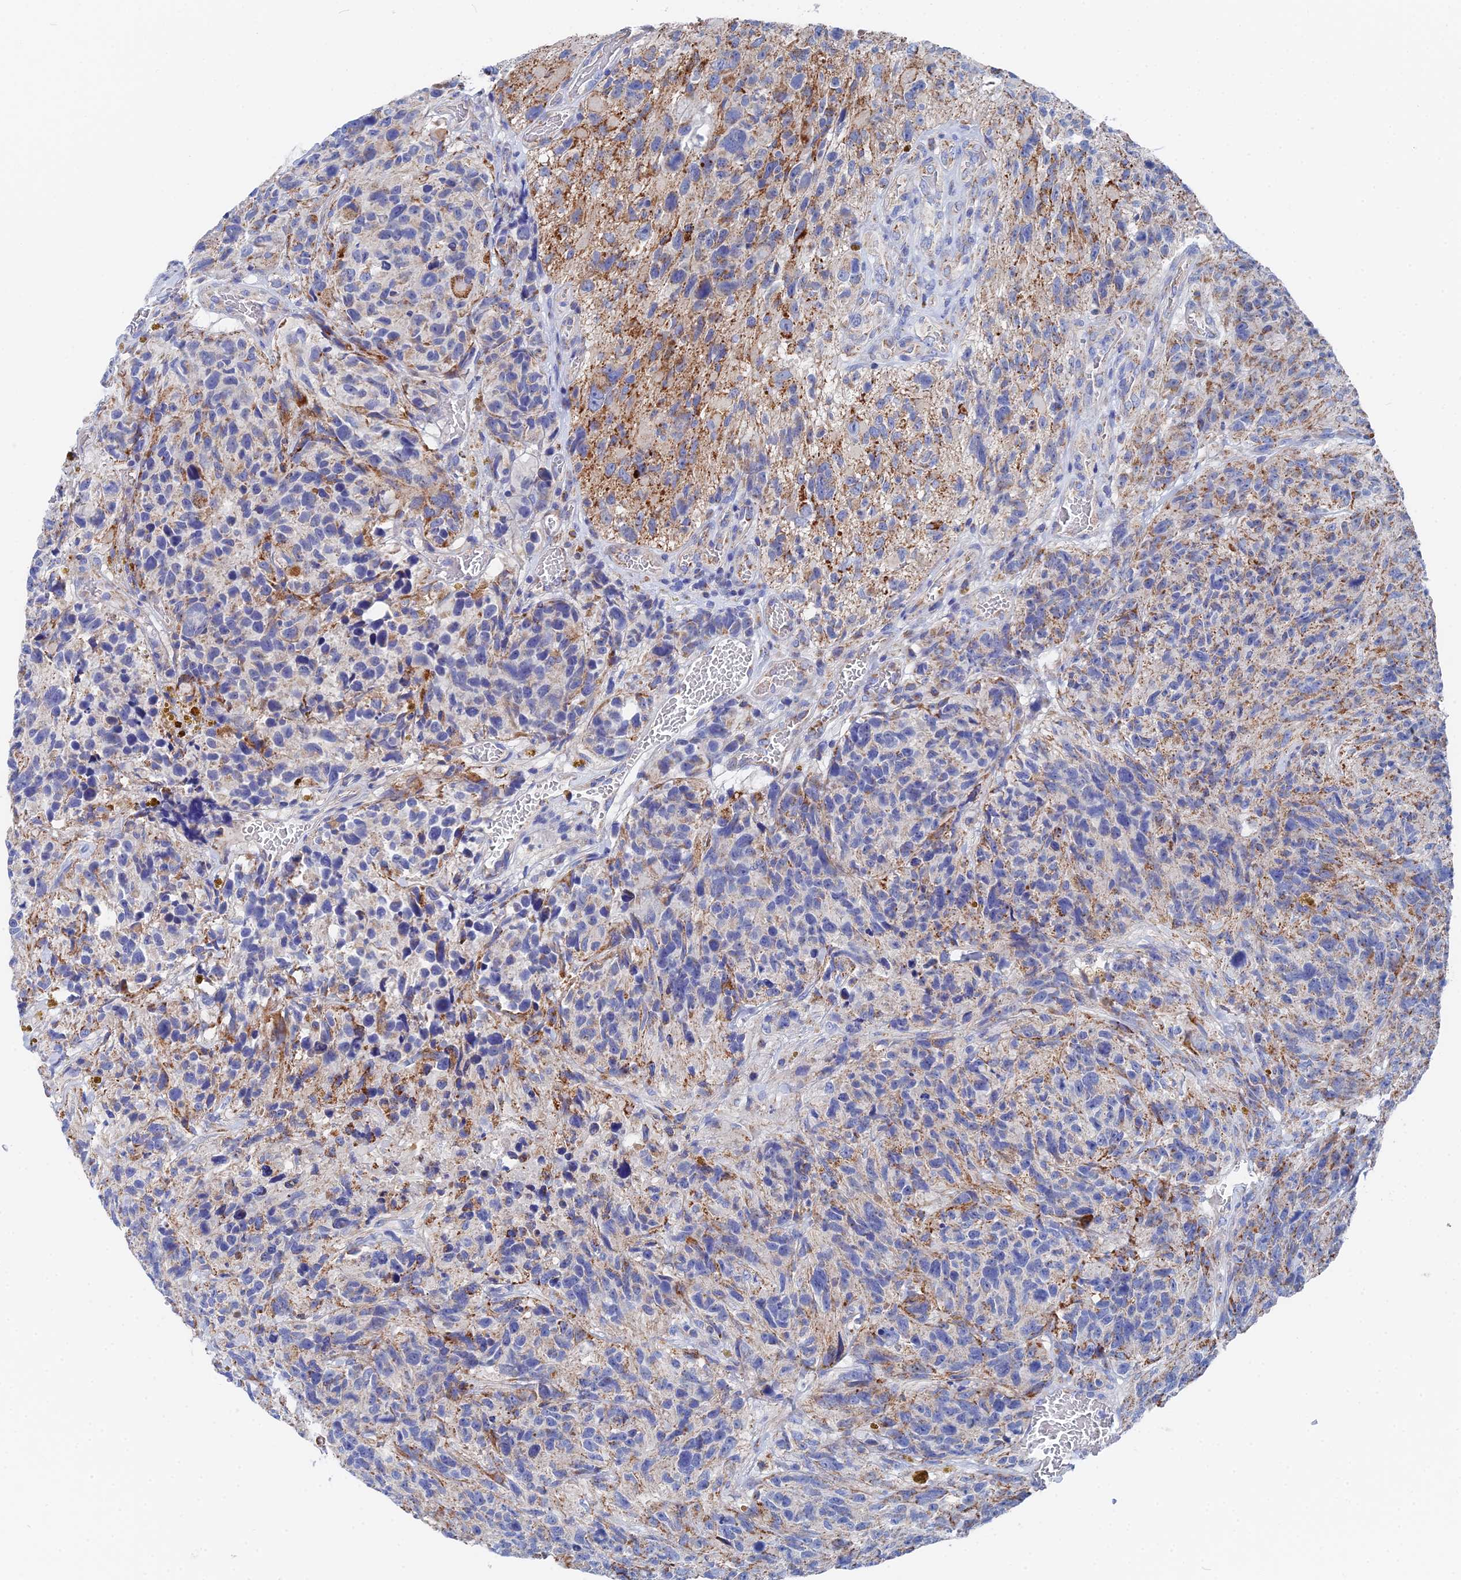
{"staining": {"intensity": "negative", "quantity": "none", "location": "none"}, "tissue": "glioma", "cell_type": "Tumor cells", "image_type": "cancer", "snomed": [{"axis": "morphology", "description": "Glioma, malignant, High grade"}, {"axis": "topography", "description": "Brain"}], "caption": "Malignant glioma (high-grade) stained for a protein using IHC displays no positivity tumor cells.", "gene": "IFT80", "patient": {"sex": "male", "age": 69}}